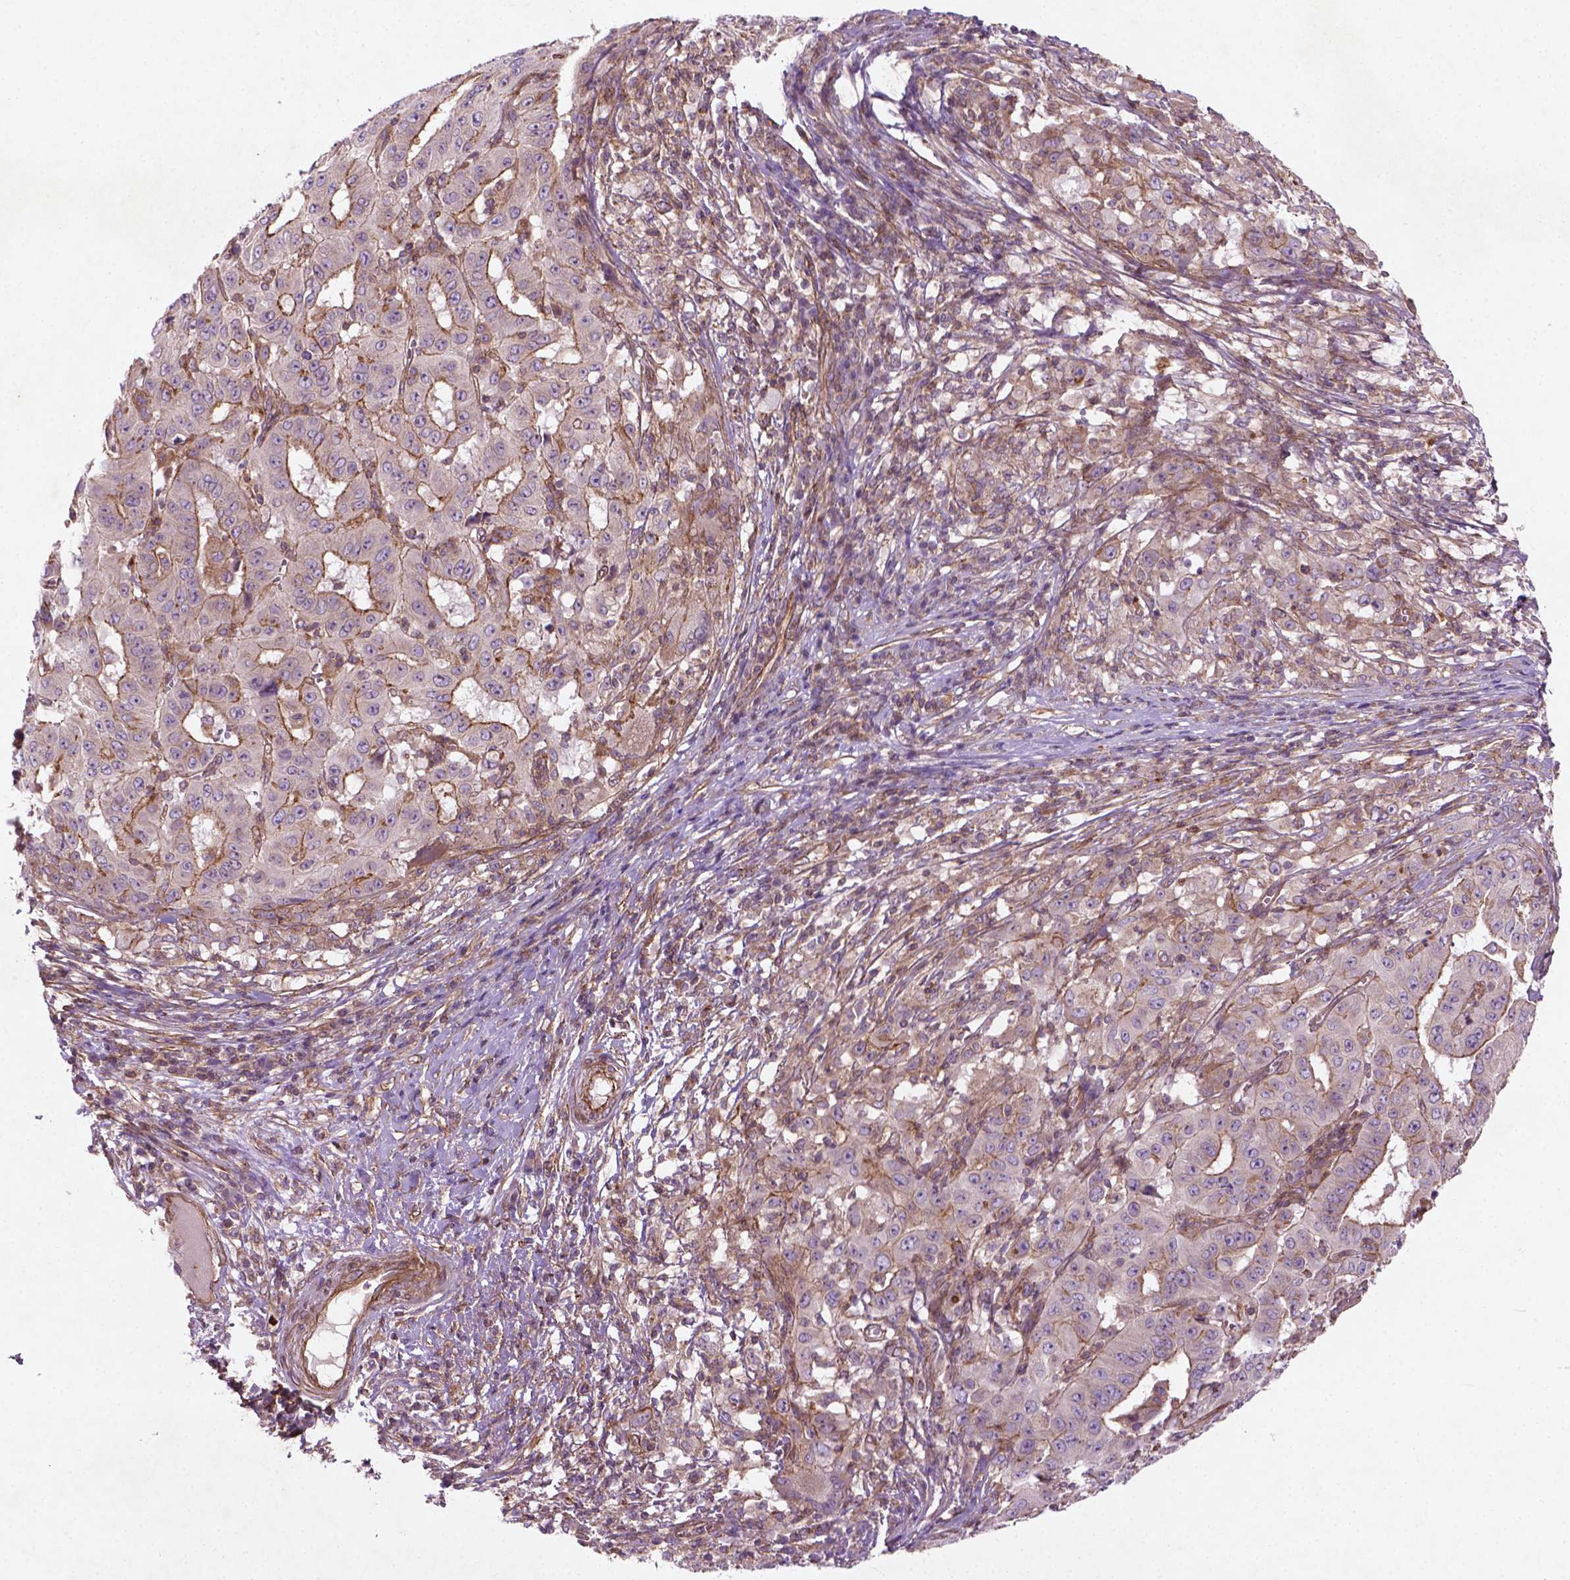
{"staining": {"intensity": "moderate", "quantity": "25%-75%", "location": "cytoplasmic/membranous"}, "tissue": "pancreatic cancer", "cell_type": "Tumor cells", "image_type": "cancer", "snomed": [{"axis": "morphology", "description": "Adenocarcinoma, NOS"}, {"axis": "topography", "description": "Pancreas"}], "caption": "Immunohistochemistry micrograph of pancreatic adenocarcinoma stained for a protein (brown), which shows medium levels of moderate cytoplasmic/membranous positivity in approximately 25%-75% of tumor cells.", "gene": "TCHP", "patient": {"sex": "male", "age": 63}}